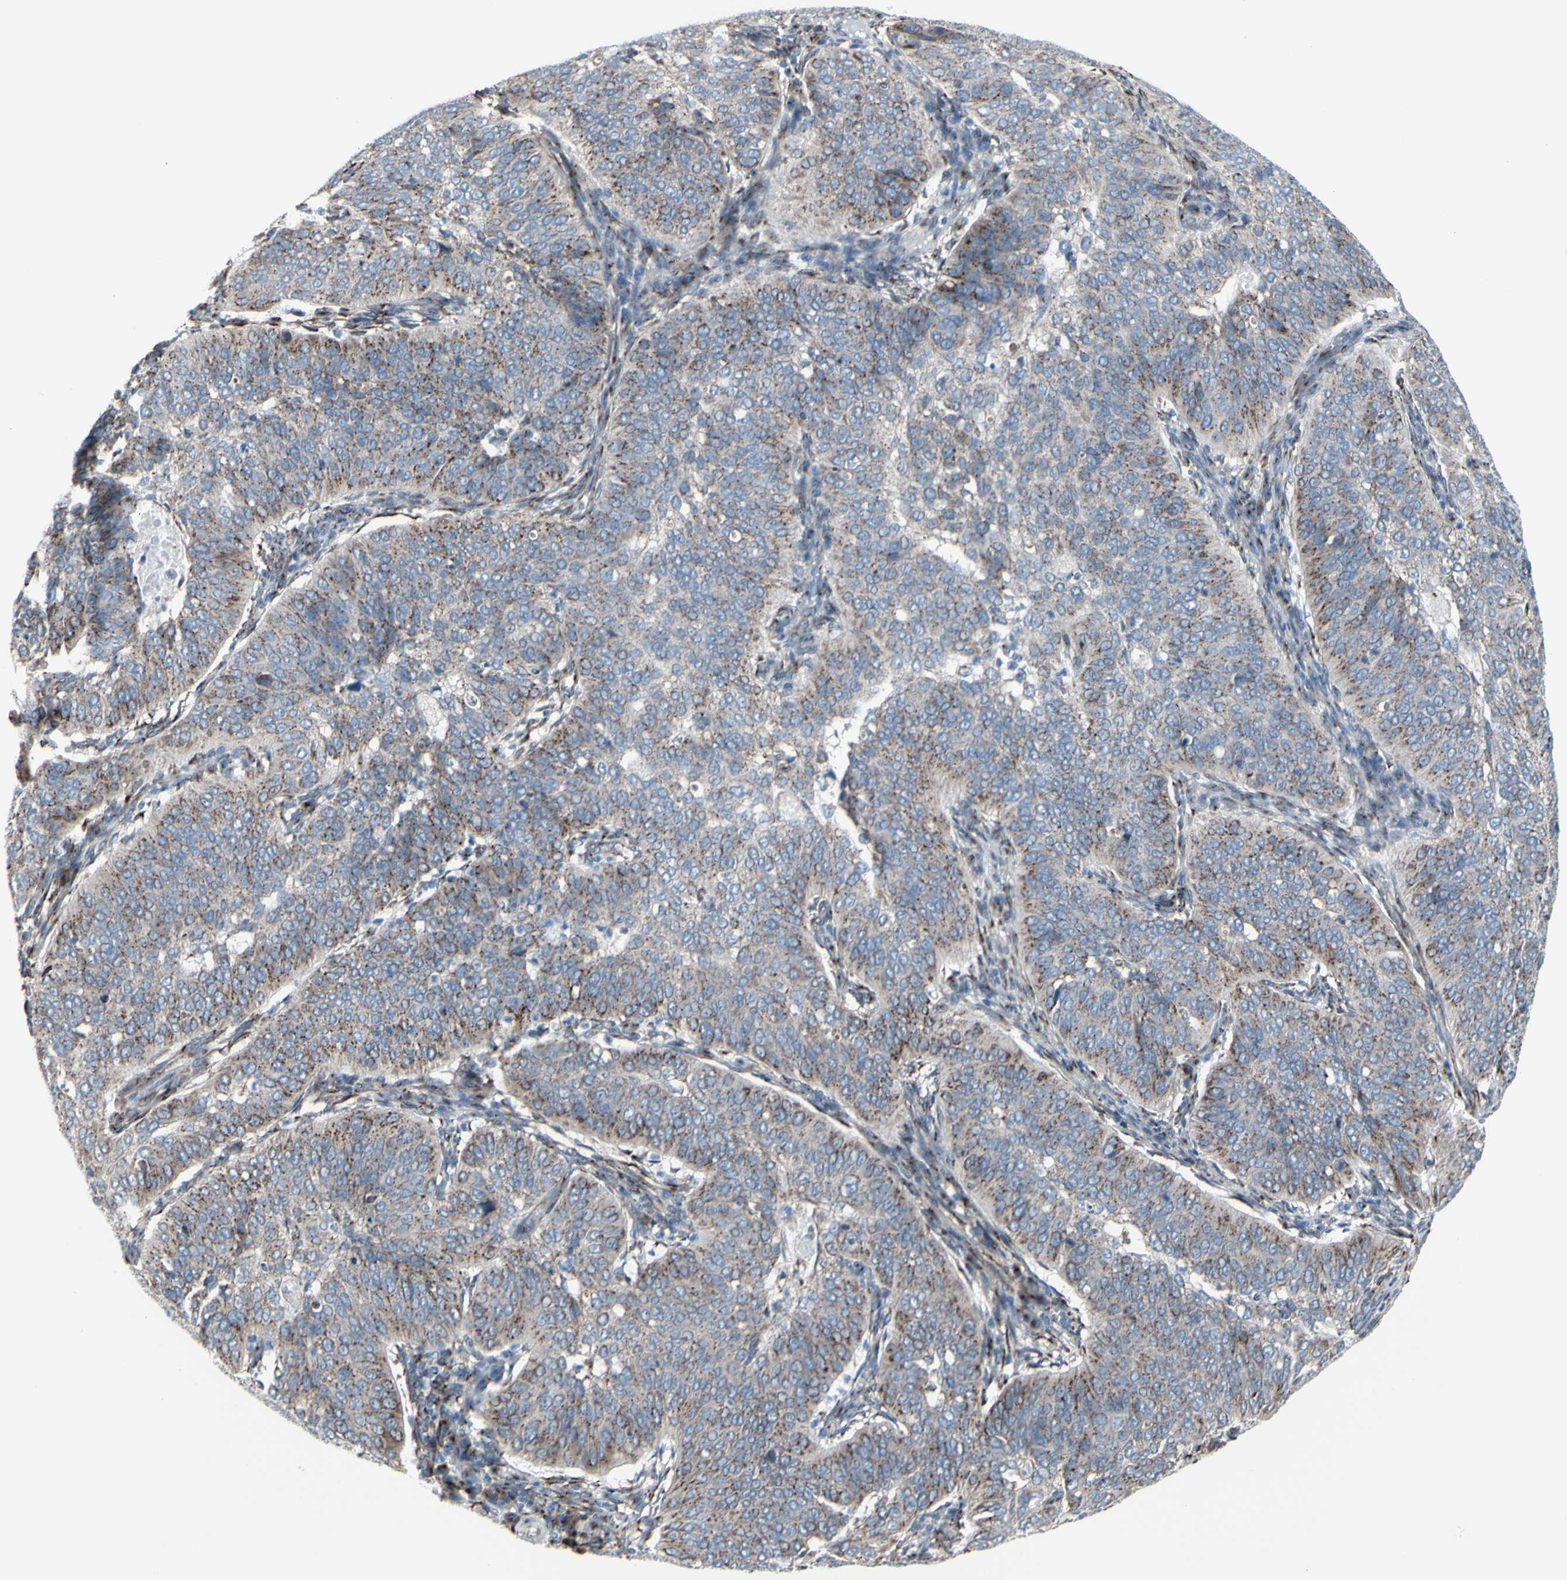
{"staining": {"intensity": "moderate", "quantity": ">75%", "location": "cytoplasmic/membranous"}, "tissue": "cervical cancer", "cell_type": "Tumor cells", "image_type": "cancer", "snomed": [{"axis": "morphology", "description": "Normal tissue, NOS"}, {"axis": "morphology", "description": "Squamous cell carcinoma, NOS"}, {"axis": "topography", "description": "Cervix"}], "caption": "Immunohistochemistry staining of cervical squamous cell carcinoma, which exhibits medium levels of moderate cytoplasmic/membranous expression in approximately >75% of tumor cells indicating moderate cytoplasmic/membranous protein expression. The staining was performed using DAB (brown) for protein detection and nuclei were counterstained in hematoxylin (blue).", "gene": "GLG1", "patient": {"sex": "female", "age": 39}}